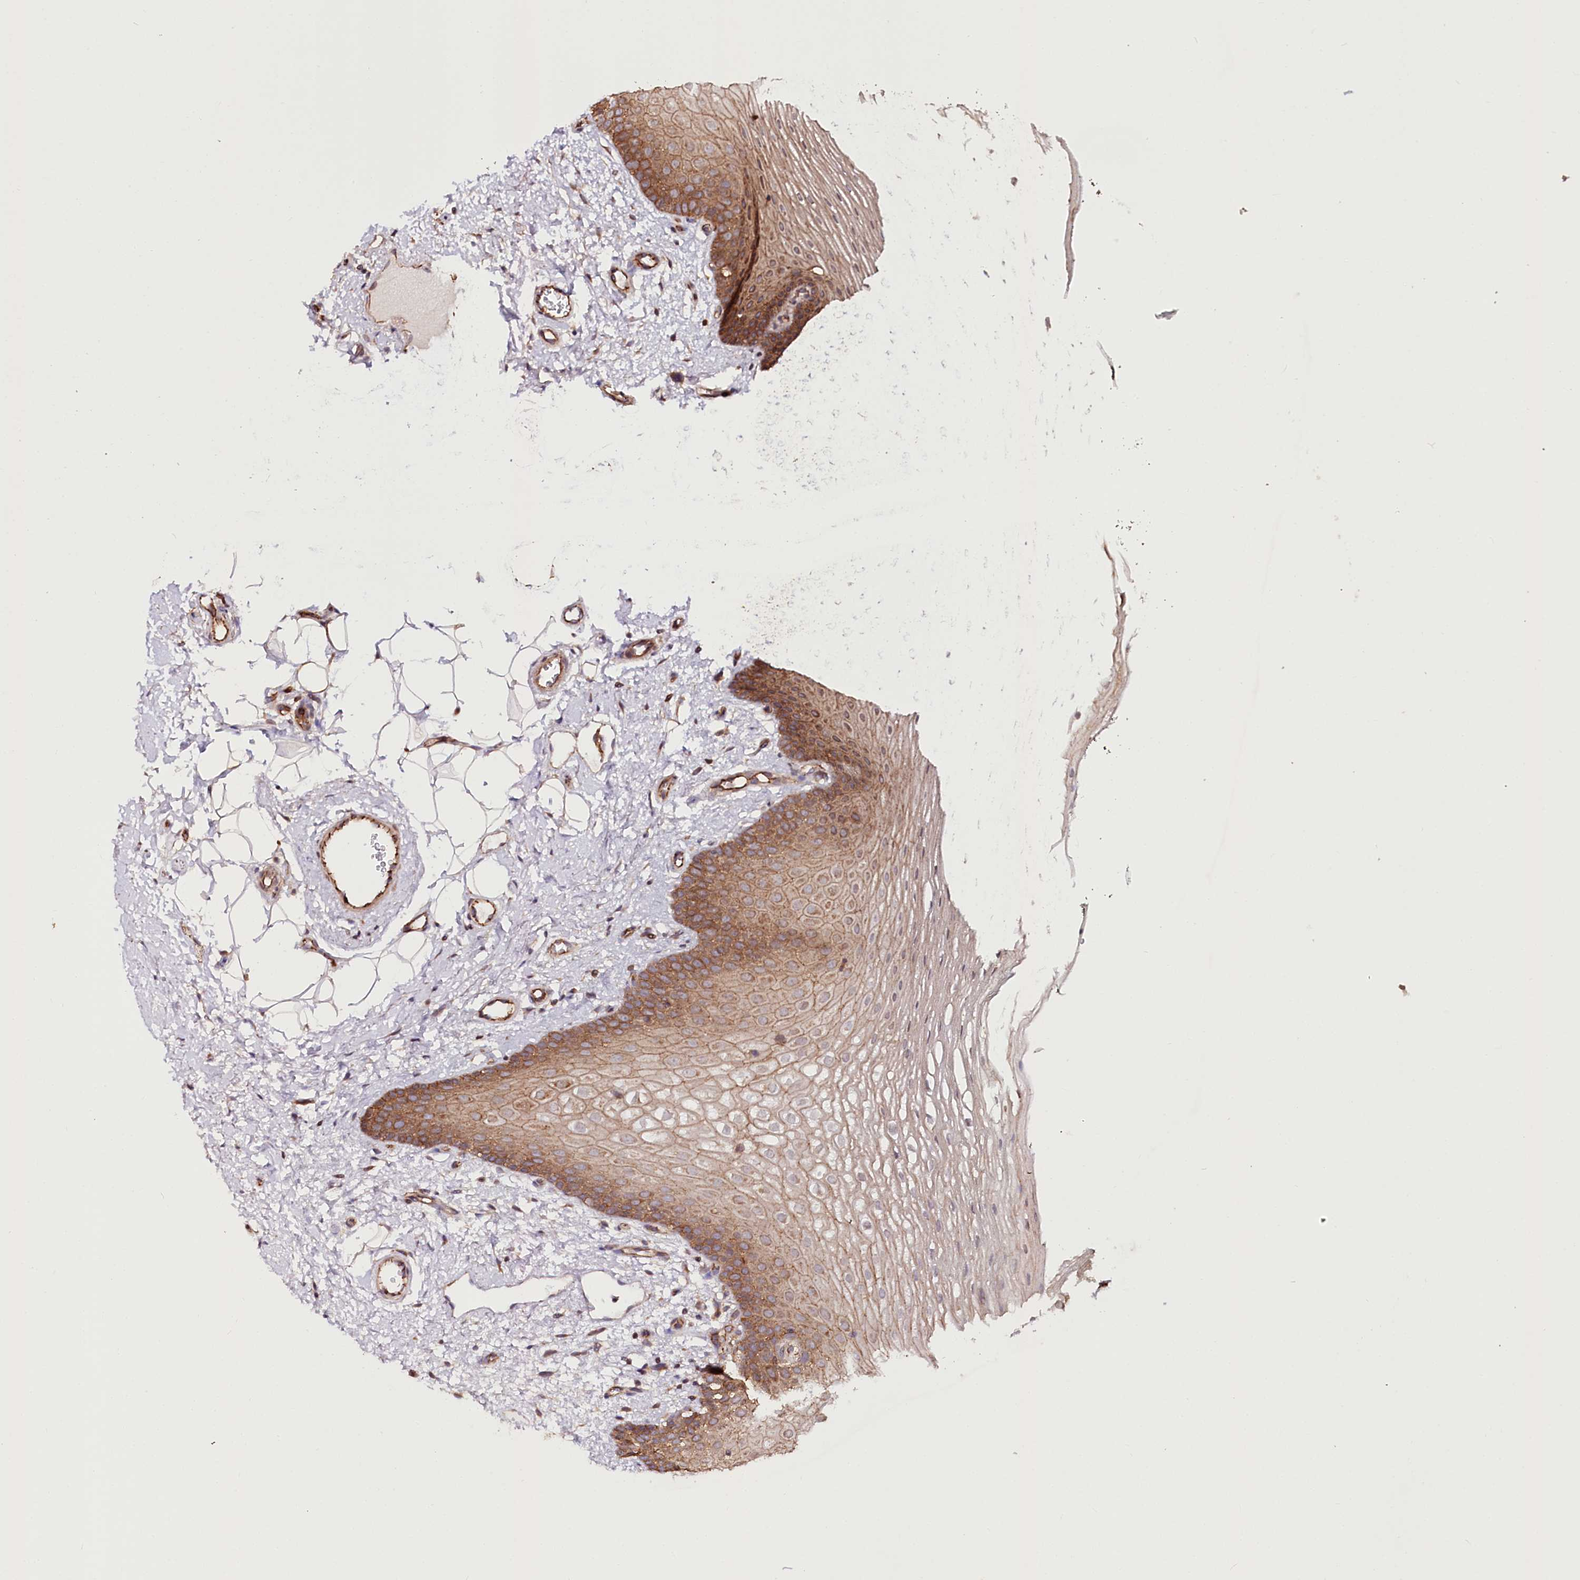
{"staining": {"intensity": "moderate", "quantity": ">75%", "location": "cytoplasmic/membranous"}, "tissue": "oral mucosa", "cell_type": "Squamous epithelial cells", "image_type": "normal", "snomed": [{"axis": "morphology", "description": "No evidence of malignacy"}, {"axis": "topography", "description": "Oral tissue"}, {"axis": "topography", "description": "Head-Neck"}], "caption": "Immunohistochemical staining of unremarkable human oral mucosa exhibits moderate cytoplasmic/membranous protein expression in approximately >75% of squamous epithelial cells.", "gene": "DHX29", "patient": {"sex": "male", "age": 68}}